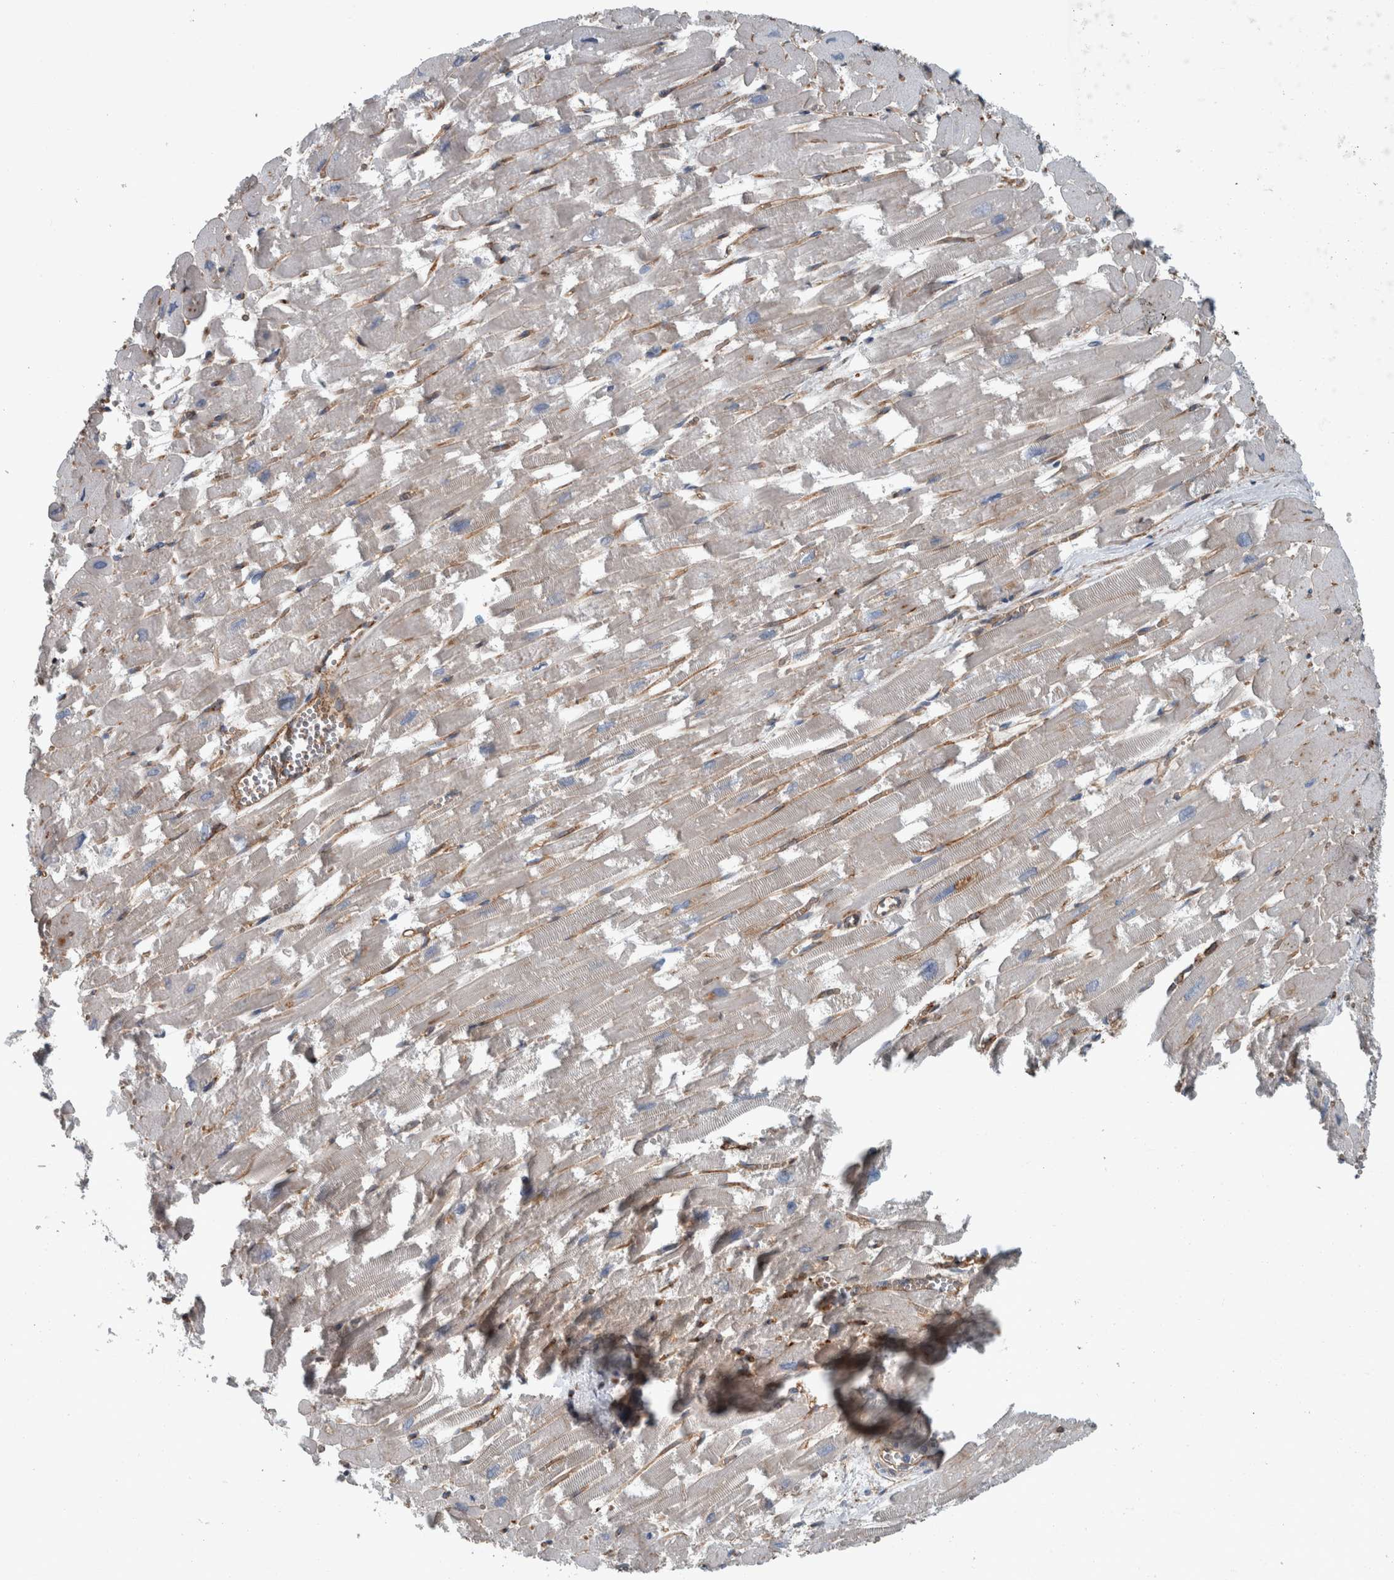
{"staining": {"intensity": "strong", "quantity": "25%-75%", "location": "cytoplasmic/membranous"}, "tissue": "heart muscle", "cell_type": "Cardiomyocytes", "image_type": "normal", "snomed": [{"axis": "morphology", "description": "Normal tissue, NOS"}, {"axis": "topography", "description": "Heart"}], "caption": "This photomicrograph exhibits immunohistochemistry staining of benign human heart muscle, with high strong cytoplasmic/membranous positivity in approximately 25%-75% of cardiomyocytes.", "gene": "GLT8D2", "patient": {"sex": "male", "age": 54}}